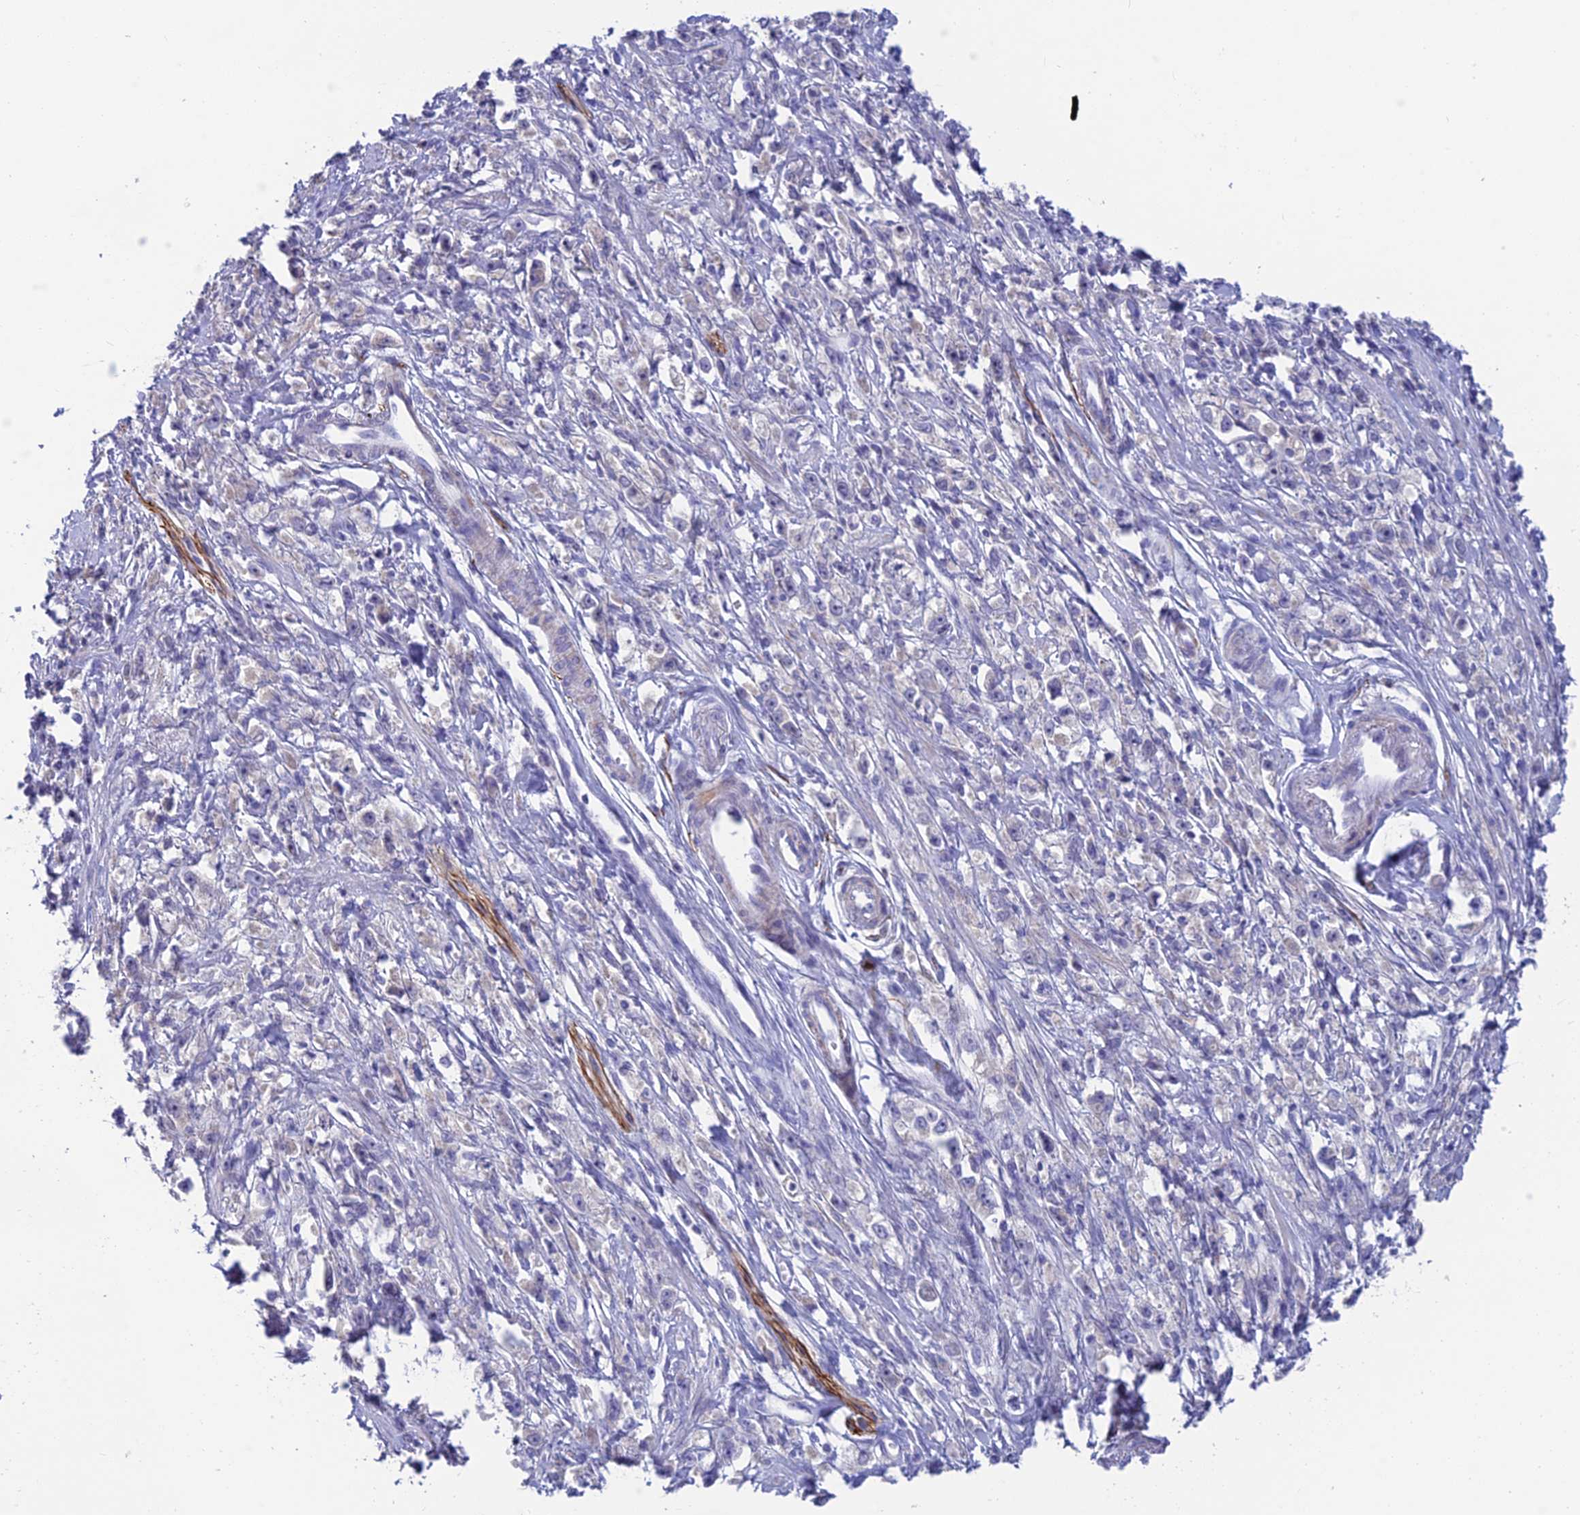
{"staining": {"intensity": "negative", "quantity": "none", "location": "none"}, "tissue": "stomach cancer", "cell_type": "Tumor cells", "image_type": "cancer", "snomed": [{"axis": "morphology", "description": "Adenocarcinoma, NOS"}, {"axis": "topography", "description": "Stomach"}], "caption": "Human stomach cancer stained for a protein using immunohistochemistry (IHC) shows no positivity in tumor cells.", "gene": "XPO7", "patient": {"sex": "female", "age": 59}}